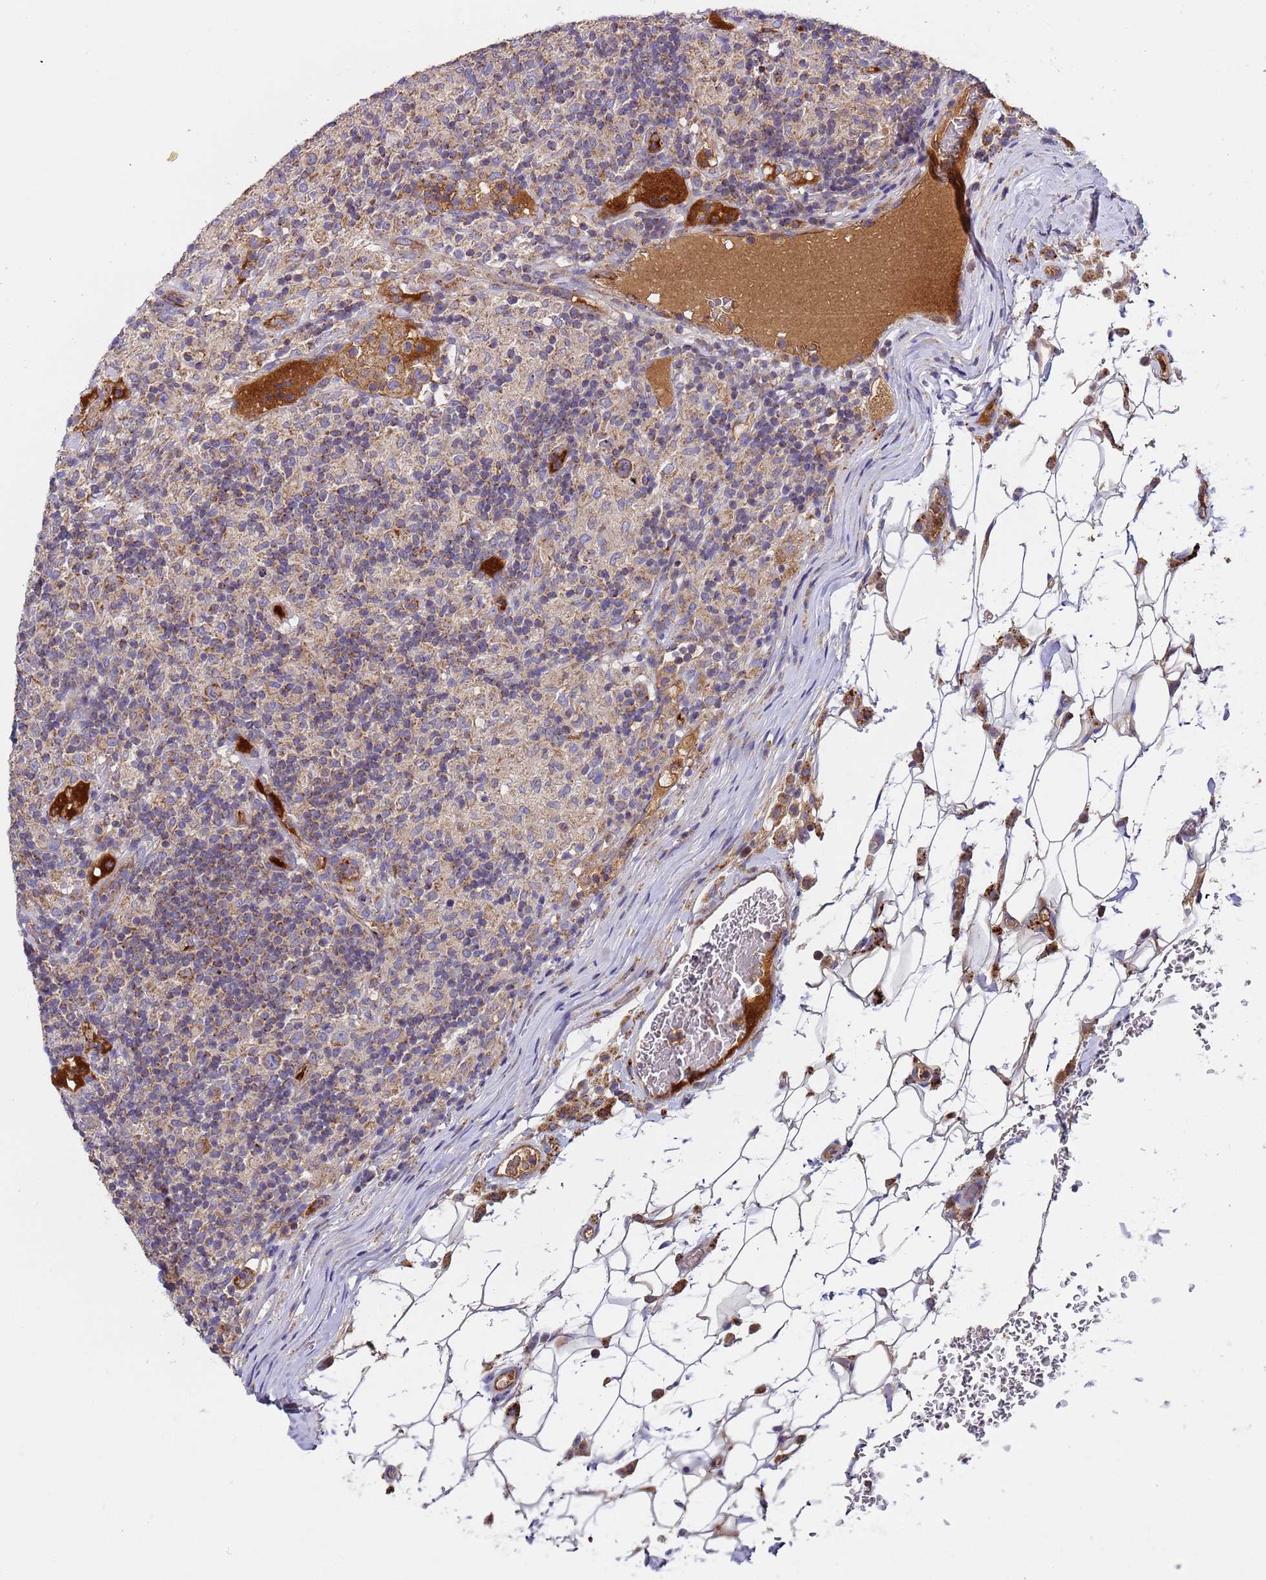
{"staining": {"intensity": "moderate", "quantity": ">75%", "location": "cytoplasmic/membranous"}, "tissue": "lymphoma", "cell_type": "Tumor cells", "image_type": "cancer", "snomed": [{"axis": "morphology", "description": "Hodgkin's disease, NOS"}, {"axis": "topography", "description": "Lymph node"}], "caption": "Protein expression analysis of human lymphoma reveals moderate cytoplasmic/membranous positivity in about >75% of tumor cells. (DAB IHC with brightfield microscopy, high magnification).", "gene": "TMEM126A", "patient": {"sex": "male", "age": 70}}